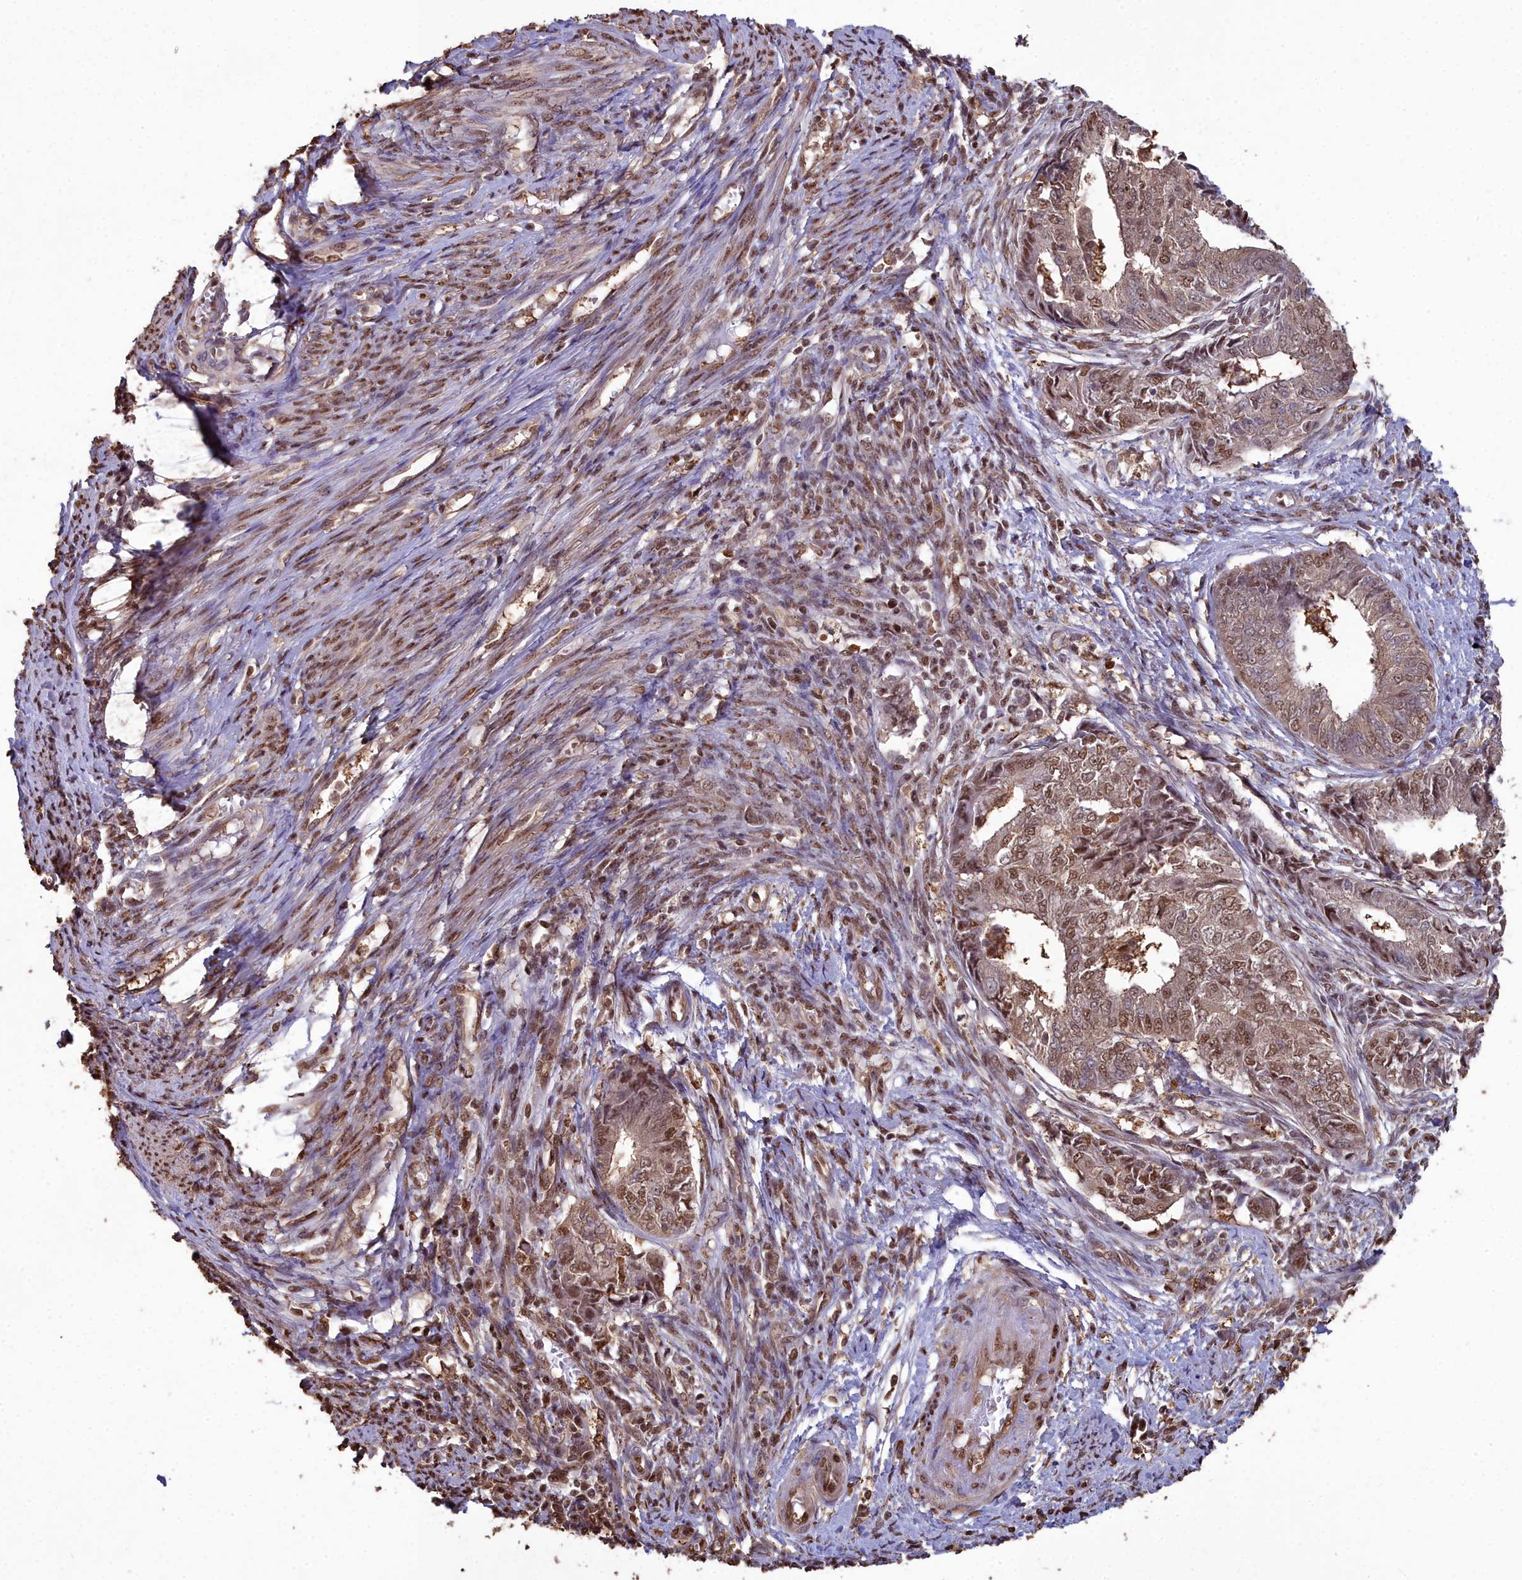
{"staining": {"intensity": "moderate", "quantity": ">75%", "location": "cytoplasmic/membranous,nuclear"}, "tissue": "endometrial cancer", "cell_type": "Tumor cells", "image_type": "cancer", "snomed": [{"axis": "morphology", "description": "Adenocarcinoma, NOS"}, {"axis": "topography", "description": "Endometrium"}], "caption": "A high-resolution micrograph shows immunohistochemistry (IHC) staining of endometrial adenocarcinoma, which reveals moderate cytoplasmic/membranous and nuclear staining in approximately >75% of tumor cells.", "gene": "GAPDH", "patient": {"sex": "female", "age": 62}}